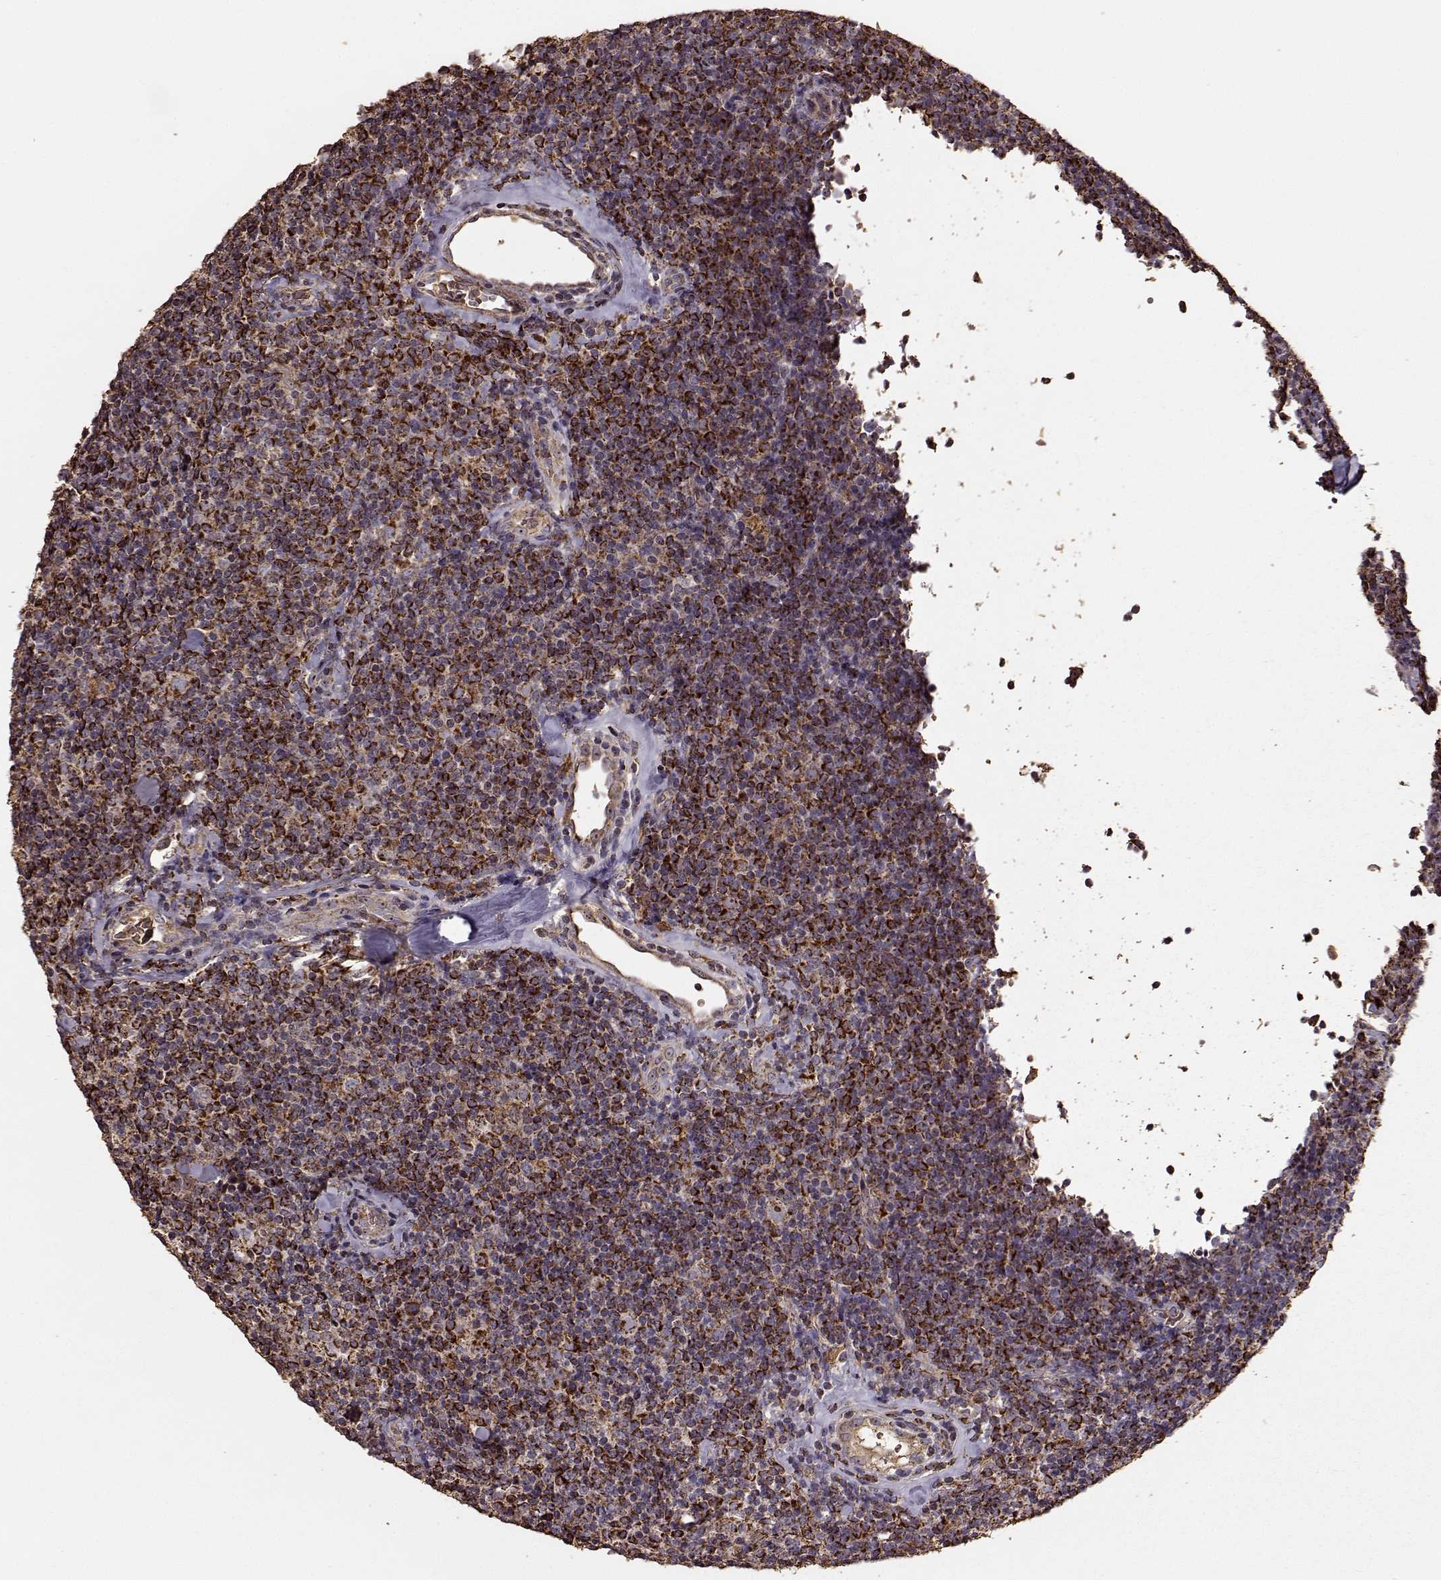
{"staining": {"intensity": "strong", "quantity": ">75%", "location": "cytoplasmic/membranous"}, "tissue": "lymphoma", "cell_type": "Tumor cells", "image_type": "cancer", "snomed": [{"axis": "morphology", "description": "Malignant lymphoma, non-Hodgkin's type, Low grade"}, {"axis": "topography", "description": "Lymph node"}], "caption": "Protein staining demonstrates strong cytoplasmic/membranous expression in approximately >75% of tumor cells in lymphoma.", "gene": "PTGES2", "patient": {"sex": "female", "age": 56}}